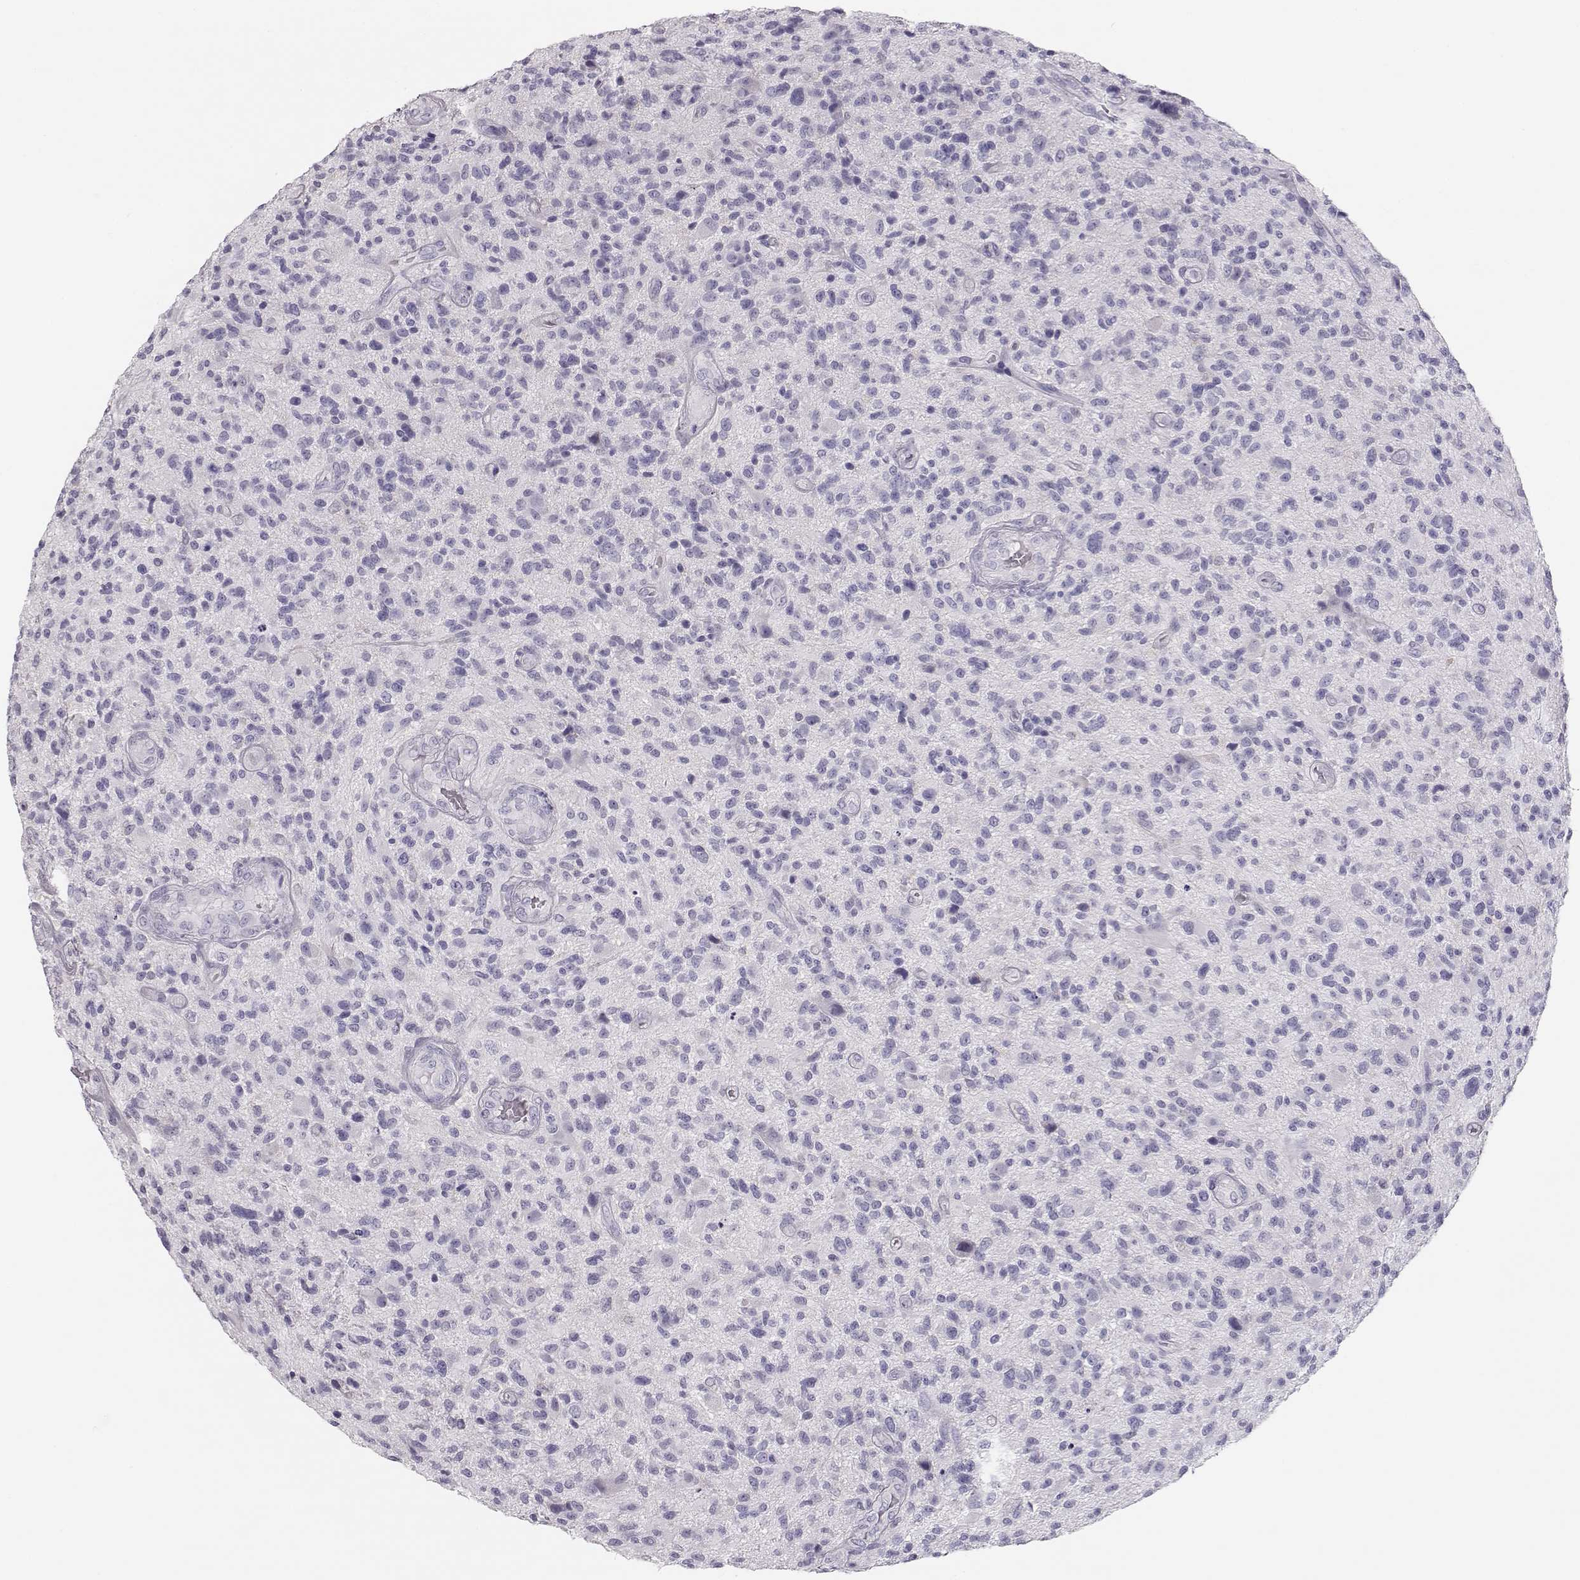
{"staining": {"intensity": "negative", "quantity": "none", "location": "none"}, "tissue": "glioma", "cell_type": "Tumor cells", "image_type": "cancer", "snomed": [{"axis": "morphology", "description": "Glioma, malignant, High grade"}, {"axis": "topography", "description": "Brain"}], "caption": "Micrograph shows no significant protein positivity in tumor cells of high-grade glioma (malignant). (DAB (3,3'-diaminobenzidine) IHC visualized using brightfield microscopy, high magnification).", "gene": "LEPR", "patient": {"sex": "male", "age": 47}}